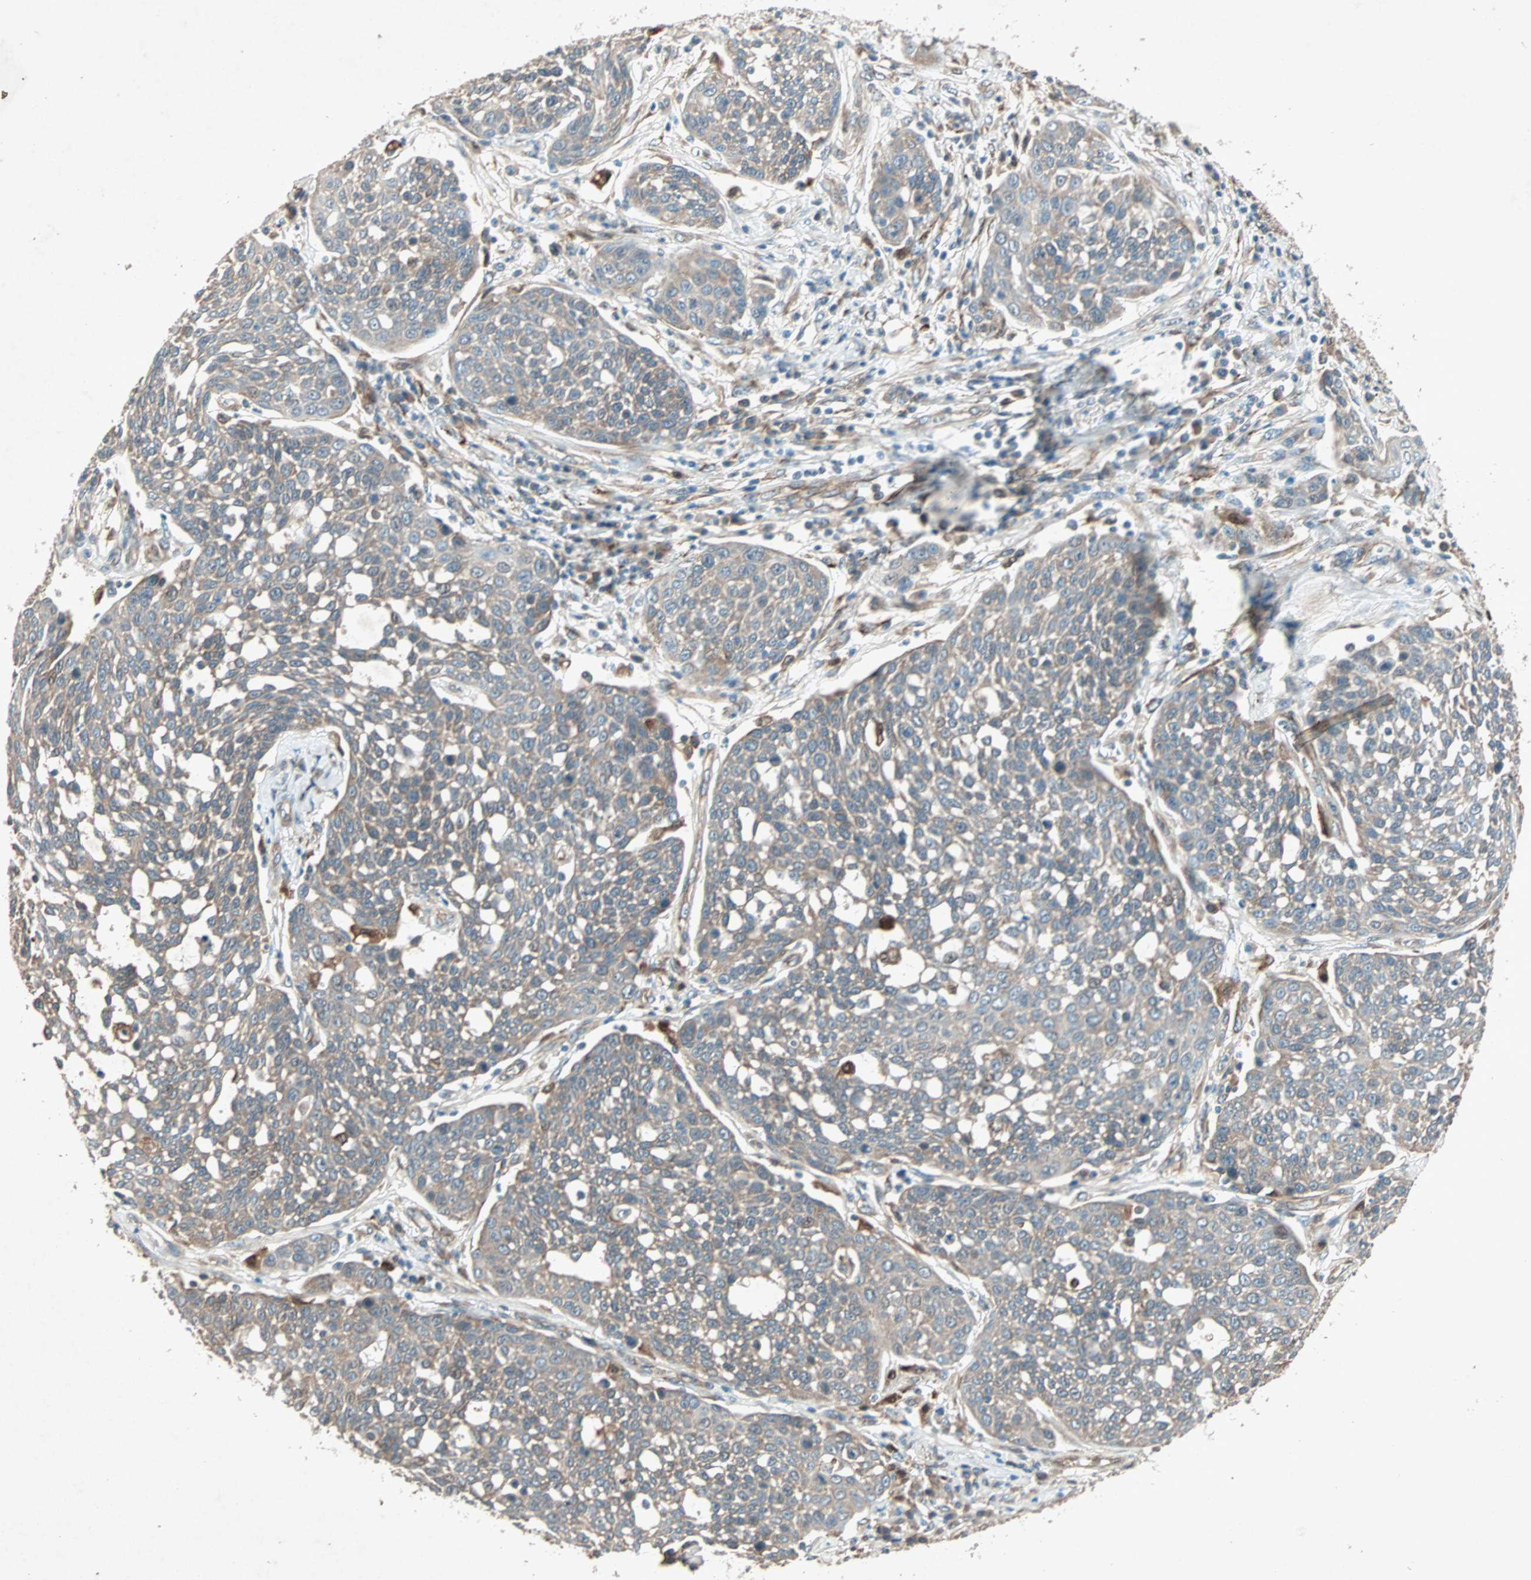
{"staining": {"intensity": "weak", "quantity": ">75%", "location": "cytoplasmic/membranous"}, "tissue": "cervical cancer", "cell_type": "Tumor cells", "image_type": "cancer", "snomed": [{"axis": "morphology", "description": "Squamous cell carcinoma, NOS"}, {"axis": "topography", "description": "Cervix"}], "caption": "Immunohistochemical staining of human cervical squamous cell carcinoma demonstrates low levels of weak cytoplasmic/membranous protein expression in about >75% of tumor cells.", "gene": "SDSL", "patient": {"sex": "female", "age": 34}}